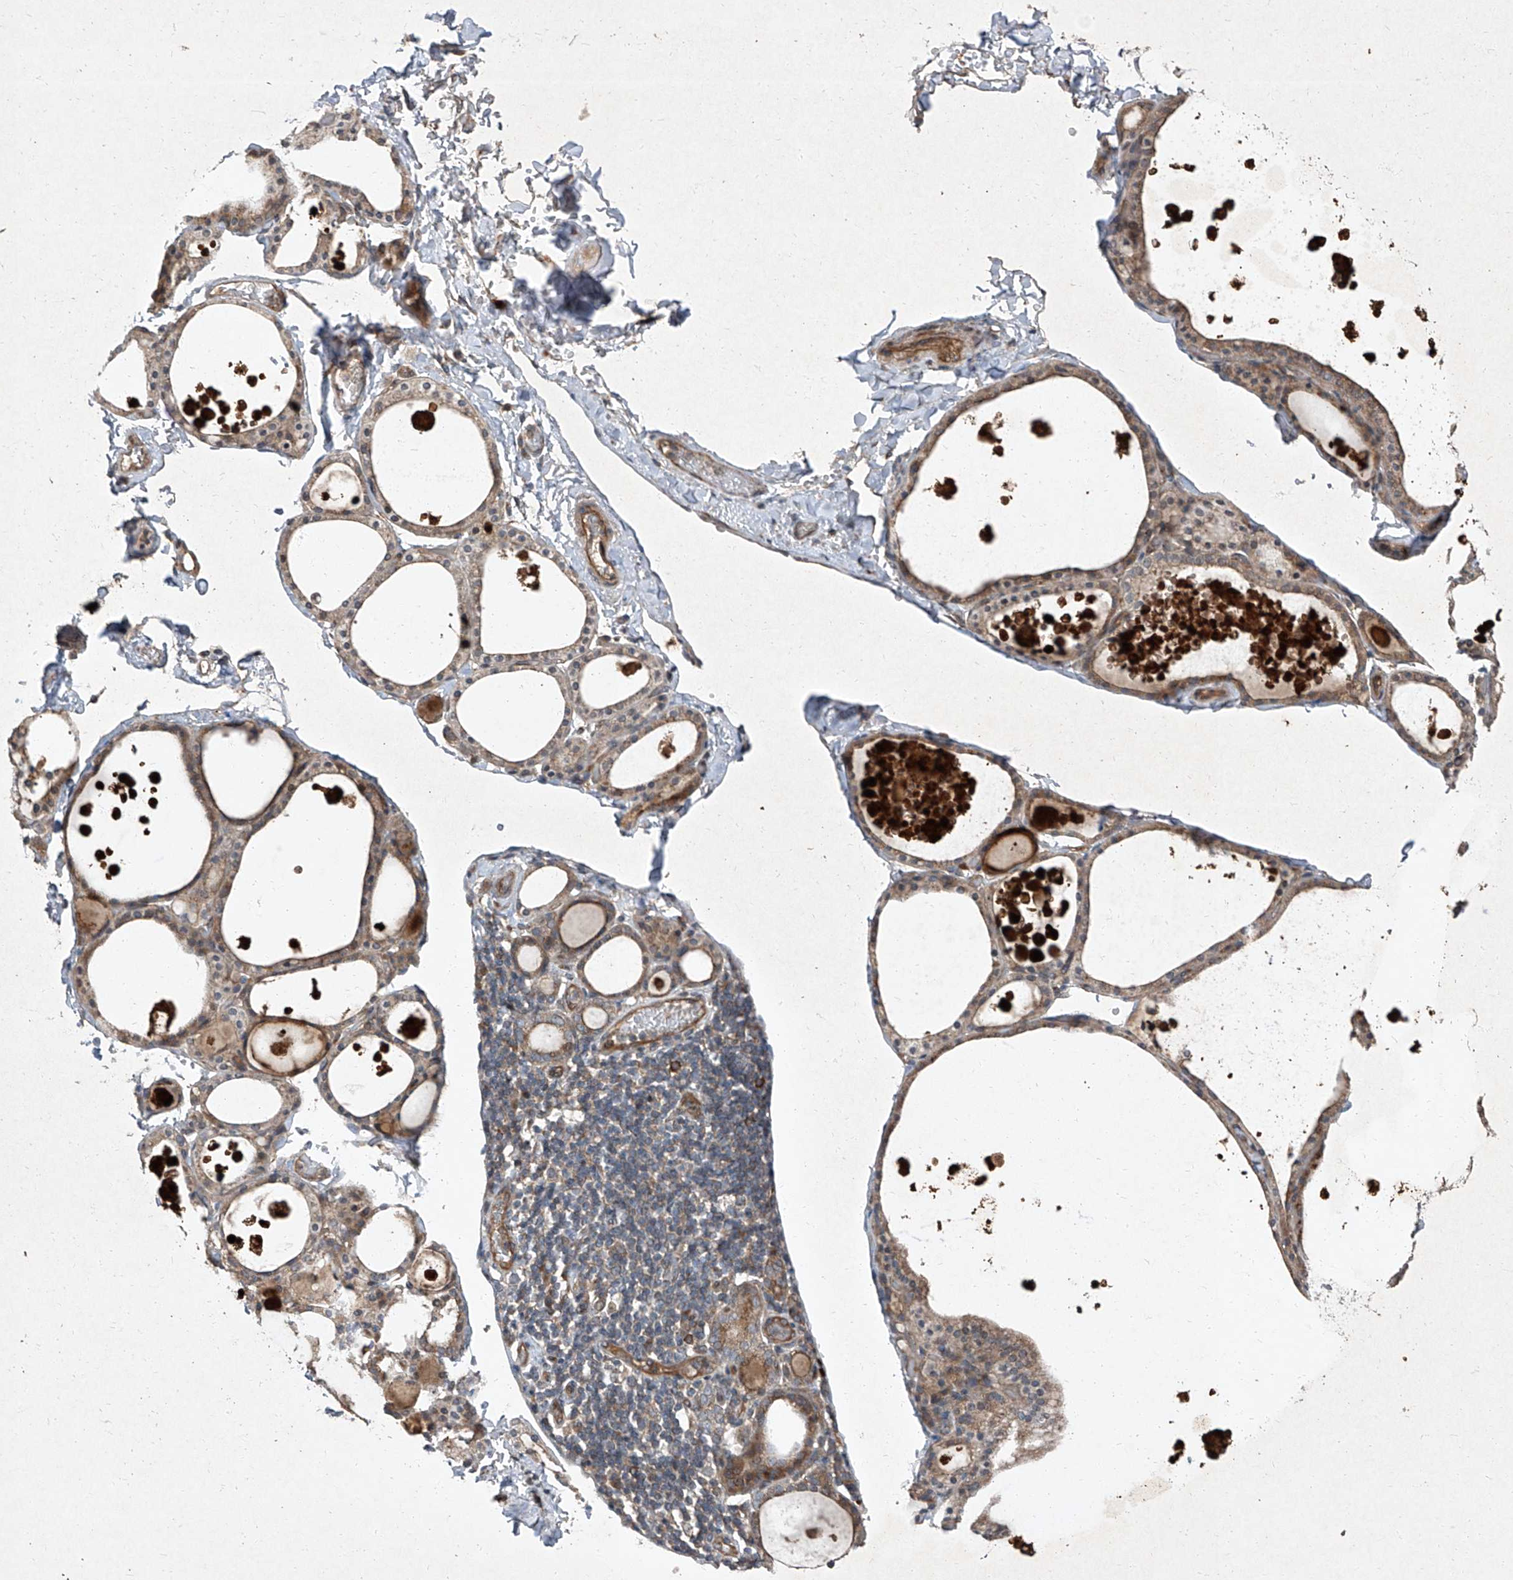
{"staining": {"intensity": "moderate", "quantity": ">75%", "location": "cytoplasmic/membranous"}, "tissue": "thyroid gland", "cell_type": "Glandular cells", "image_type": "normal", "snomed": [{"axis": "morphology", "description": "Normal tissue, NOS"}, {"axis": "topography", "description": "Thyroid gland"}], "caption": "Brown immunohistochemical staining in unremarkable thyroid gland shows moderate cytoplasmic/membranous expression in approximately >75% of glandular cells.", "gene": "CCN1", "patient": {"sex": "male", "age": 56}}